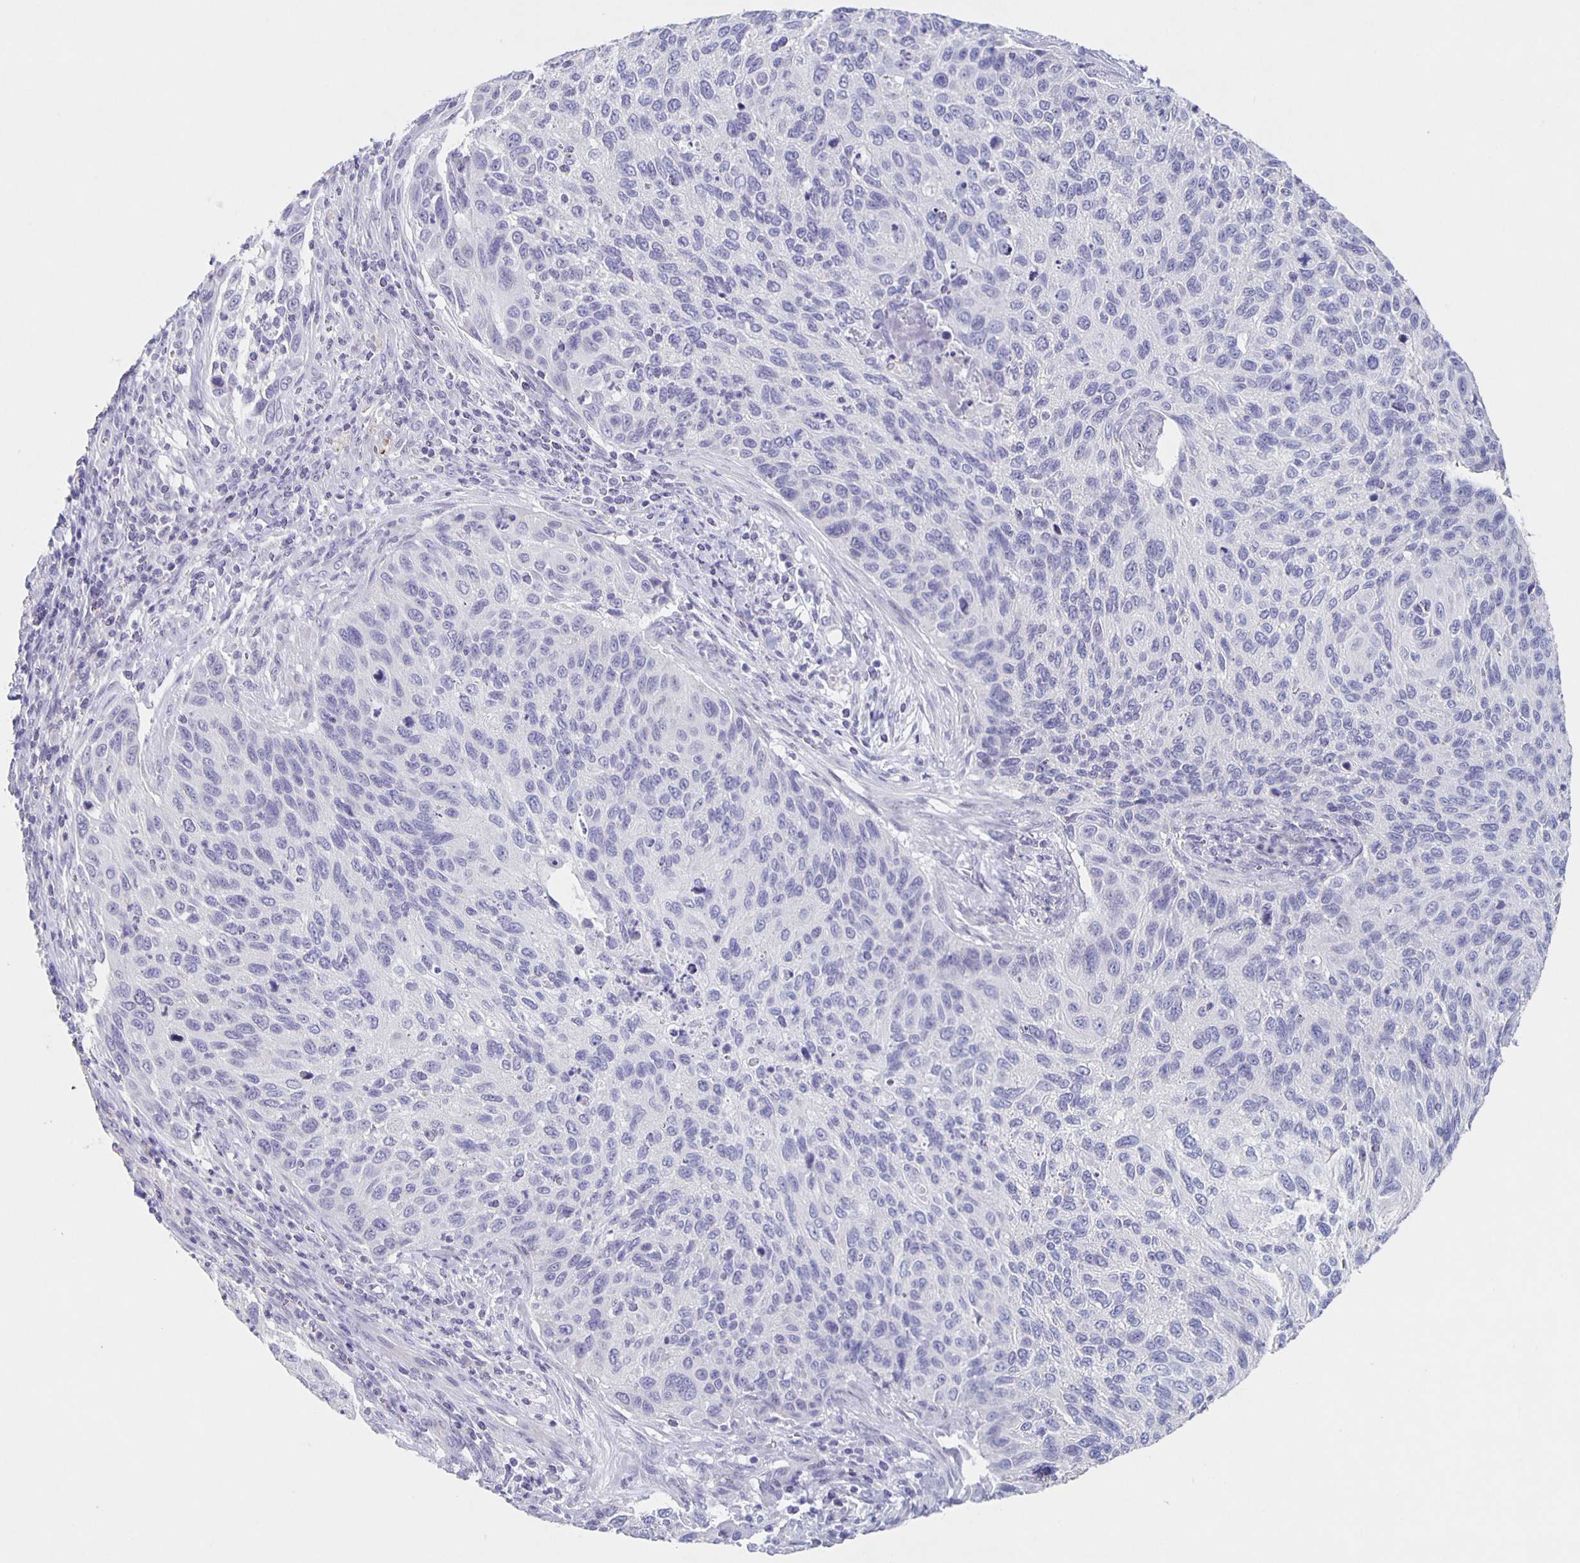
{"staining": {"intensity": "negative", "quantity": "none", "location": "none"}, "tissue": "cervical cancer", "cell_type": "Tumor cells", "image_type": "cancer", "snomed": [{"axis": "morphology", "description": "Squamous cell carcinoma, NOS"}, {"axis": "topography", "description": "Cervix"}], "caption": "This is an immunohistochemistry micrograph of cervical cancer (squamous cell carcinoma). There is no staining in tumor cells.", "gene": "CARNS1", "patient": {"sex": "female", "age": 70}}